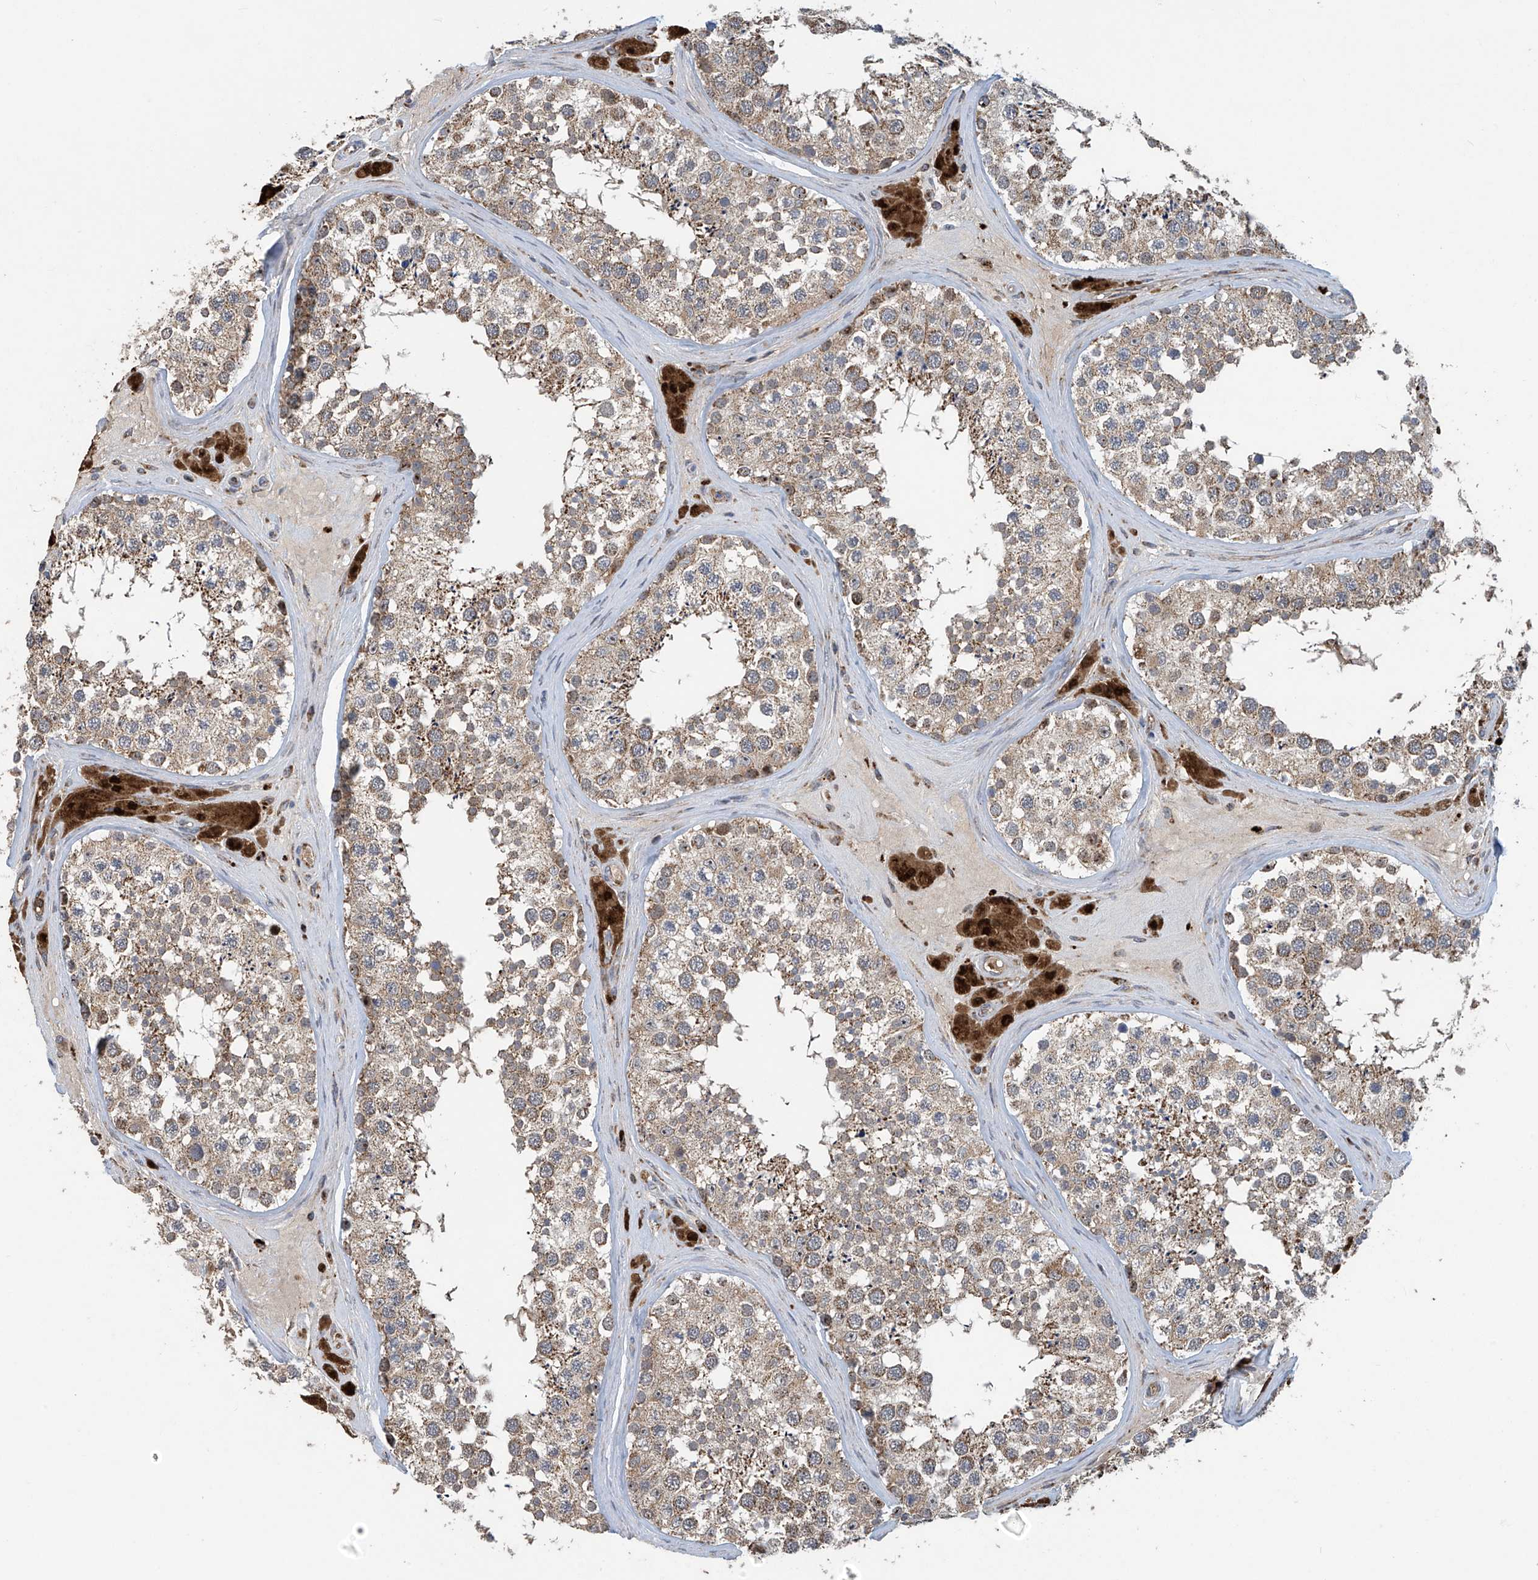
{"staining": {"intensity": "moderate", "quantity": ">75%", "location": "cytoplasmic/membranous"}, "tissue": "testis", "cell_type": "Cells in seminiferous ducts", "image_type": "normal", "snomed": [{"axis": "morphology", "description": "Normal tissue, NOS"}, {"axis": "topography", "description": "Testis"}], "caption": "Moderate cytoplasmic/membranous expression for a protein is identified in about >75% of cells in seminiferous ducts of unremarkable testis using IHC.", "gene": "COMMD1", "patient": {"sex": "male", "age": 46}}